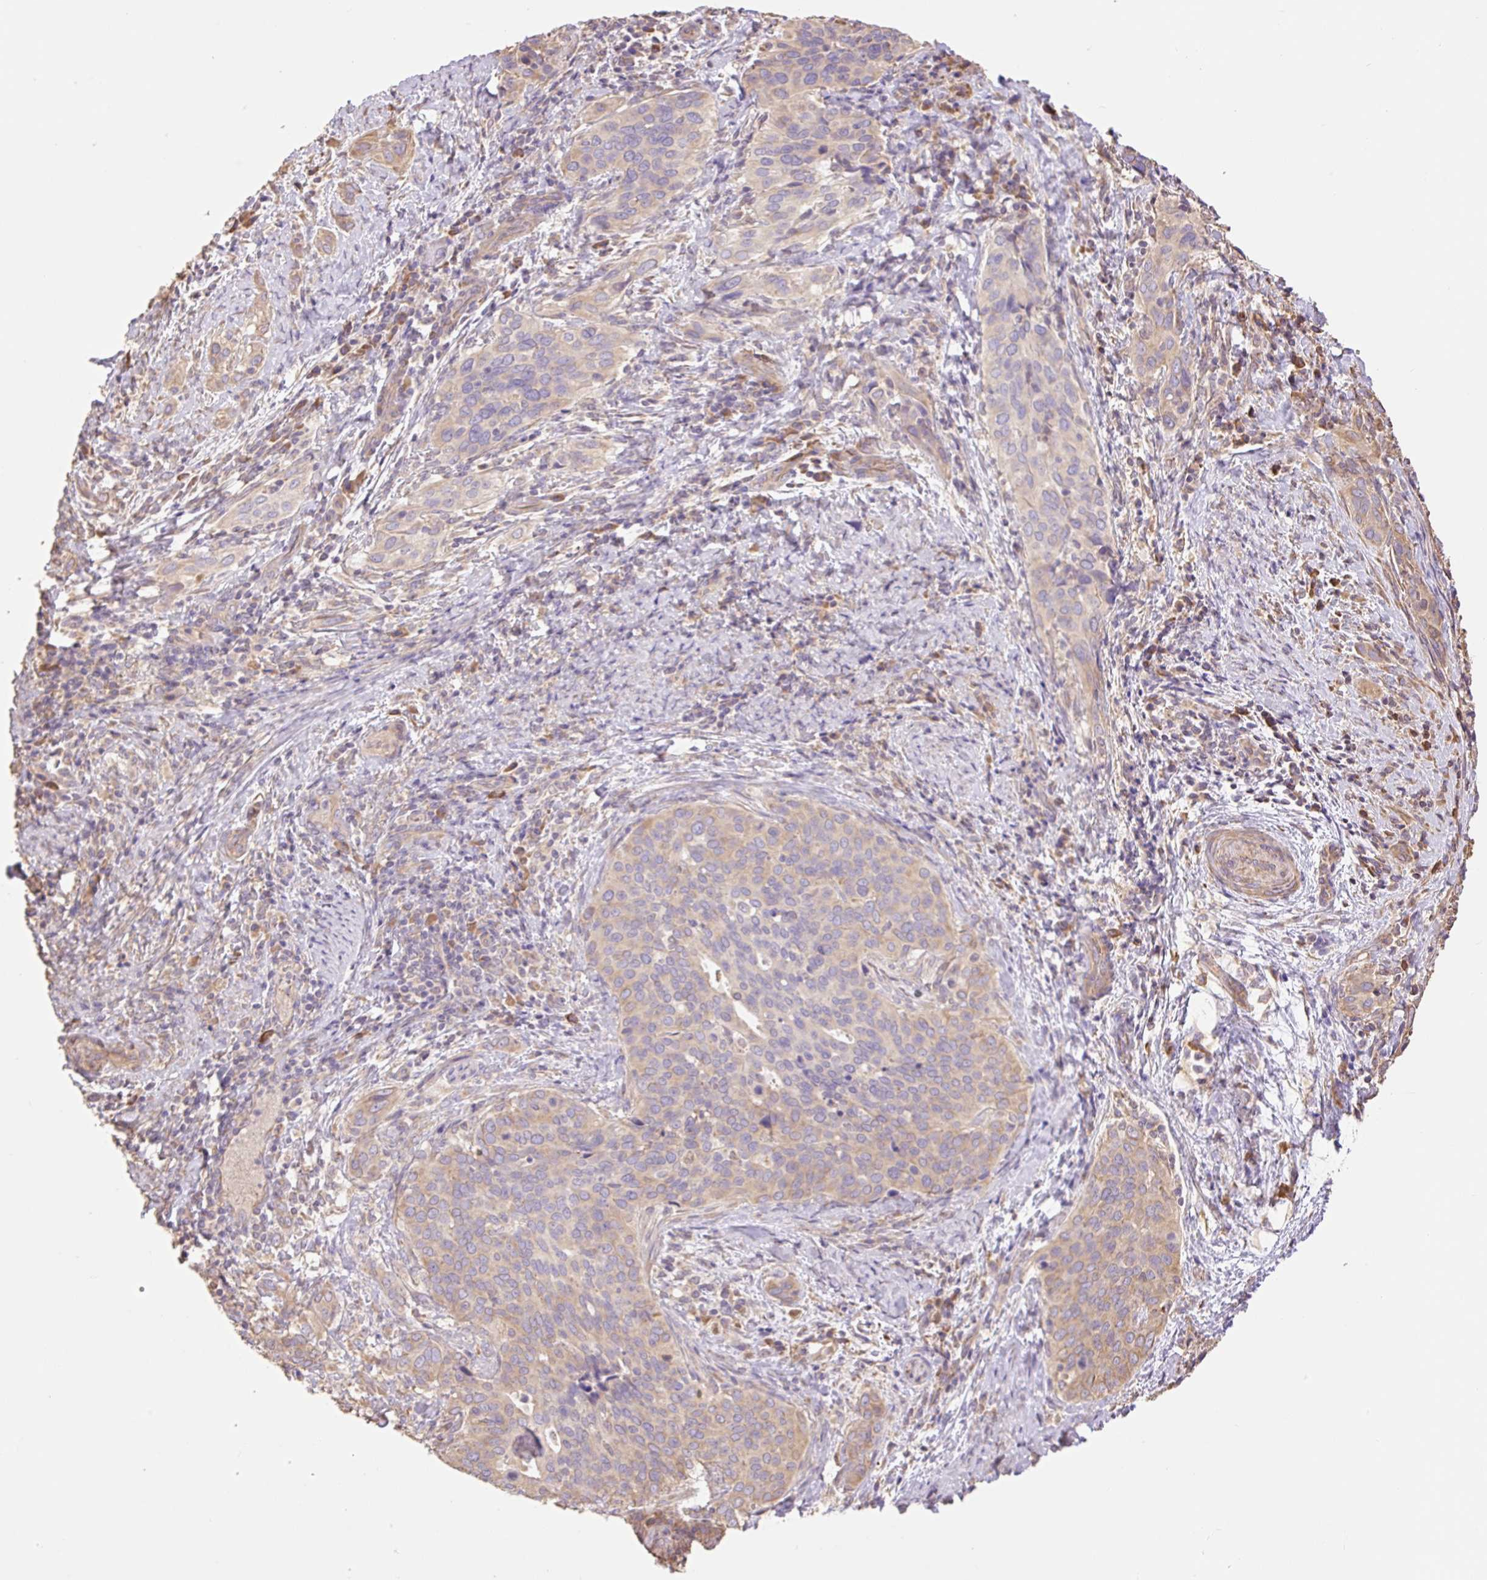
{"staining": {"intensity": "moderate", "quantity": "25%-75%", "location": "cytoplasmic/membranous"}, "tissue": "cervical cancer", "cell_type": "Tumor cells", "image_type": "cancer", "snomed": [{"axis": "morphology", "description": "Squamous cell carcinoma, NOS"}, {"axis": "topography", "description": "Cervix"}], "caption": "A histopathology image showing moderate cytoplasmic/membranous expression in about 25%-75% of tumor cells in cervical squamous cell carcinoma, as visualized by brown immunohistochemical staining.", "gene": "DESI1", "patient": {"sex": "female", "age": 38}}